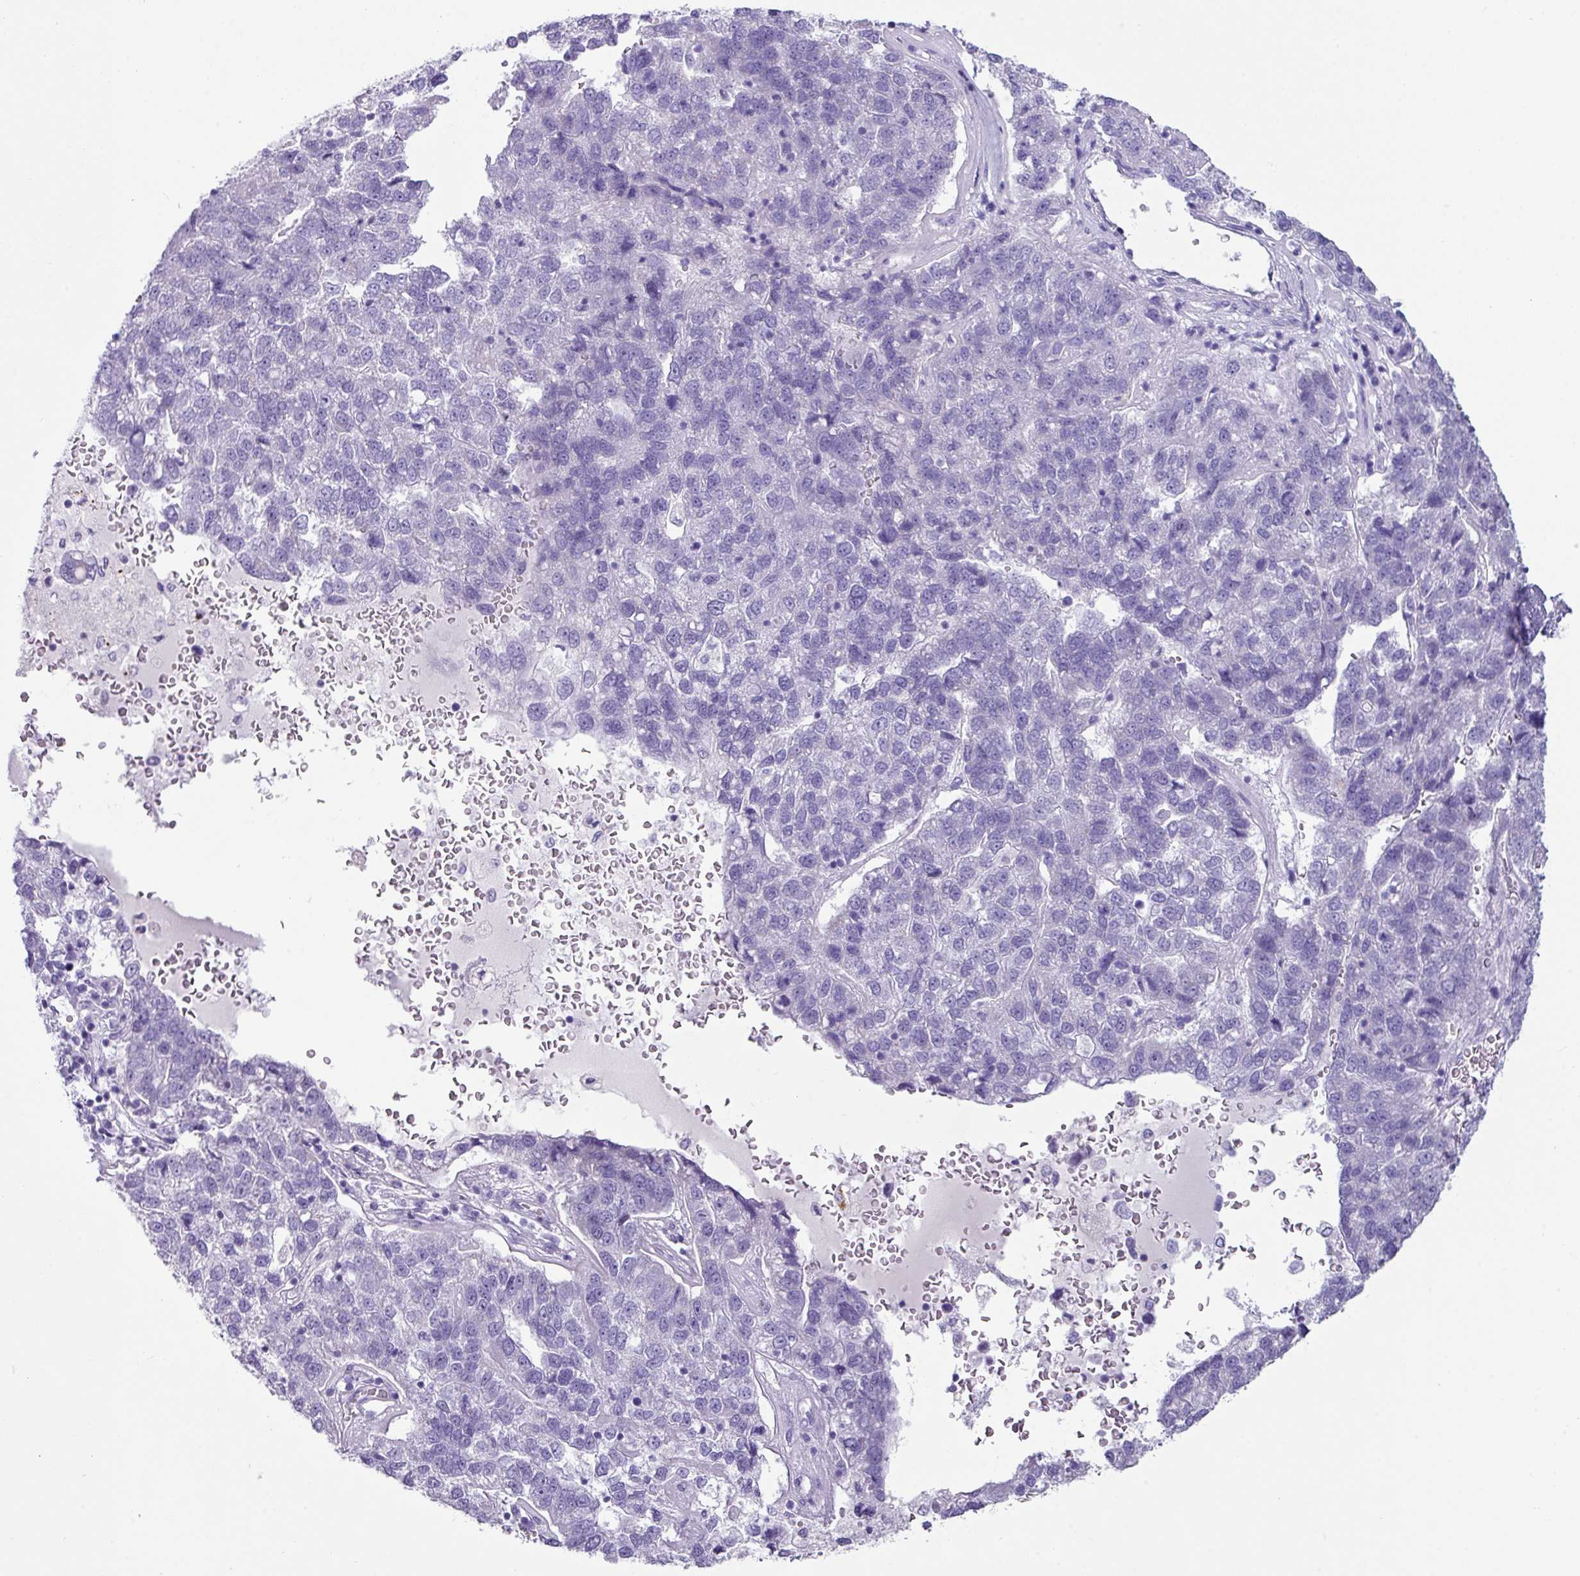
{"staining": {"intensity": "negative", "quantity": "none", "location": "none"}, "tissue": "pancreatic cancer", "cell_type": "Tumor cells", "image_type": "cancer", "snomed": [{"axis": "morphology", "description": "Adenocarcinoma, NOS"}, {"axis": "topography", "description": "Pancreas"}], "caption": "DAB immunohistochemical staining of pancreatic cancer displays no significant expression in tumor cells. (IHC, brightfield microscopy, high magnification).", "gene": "NCCRP1", "patient": {"sex": "female", "age": 61}}